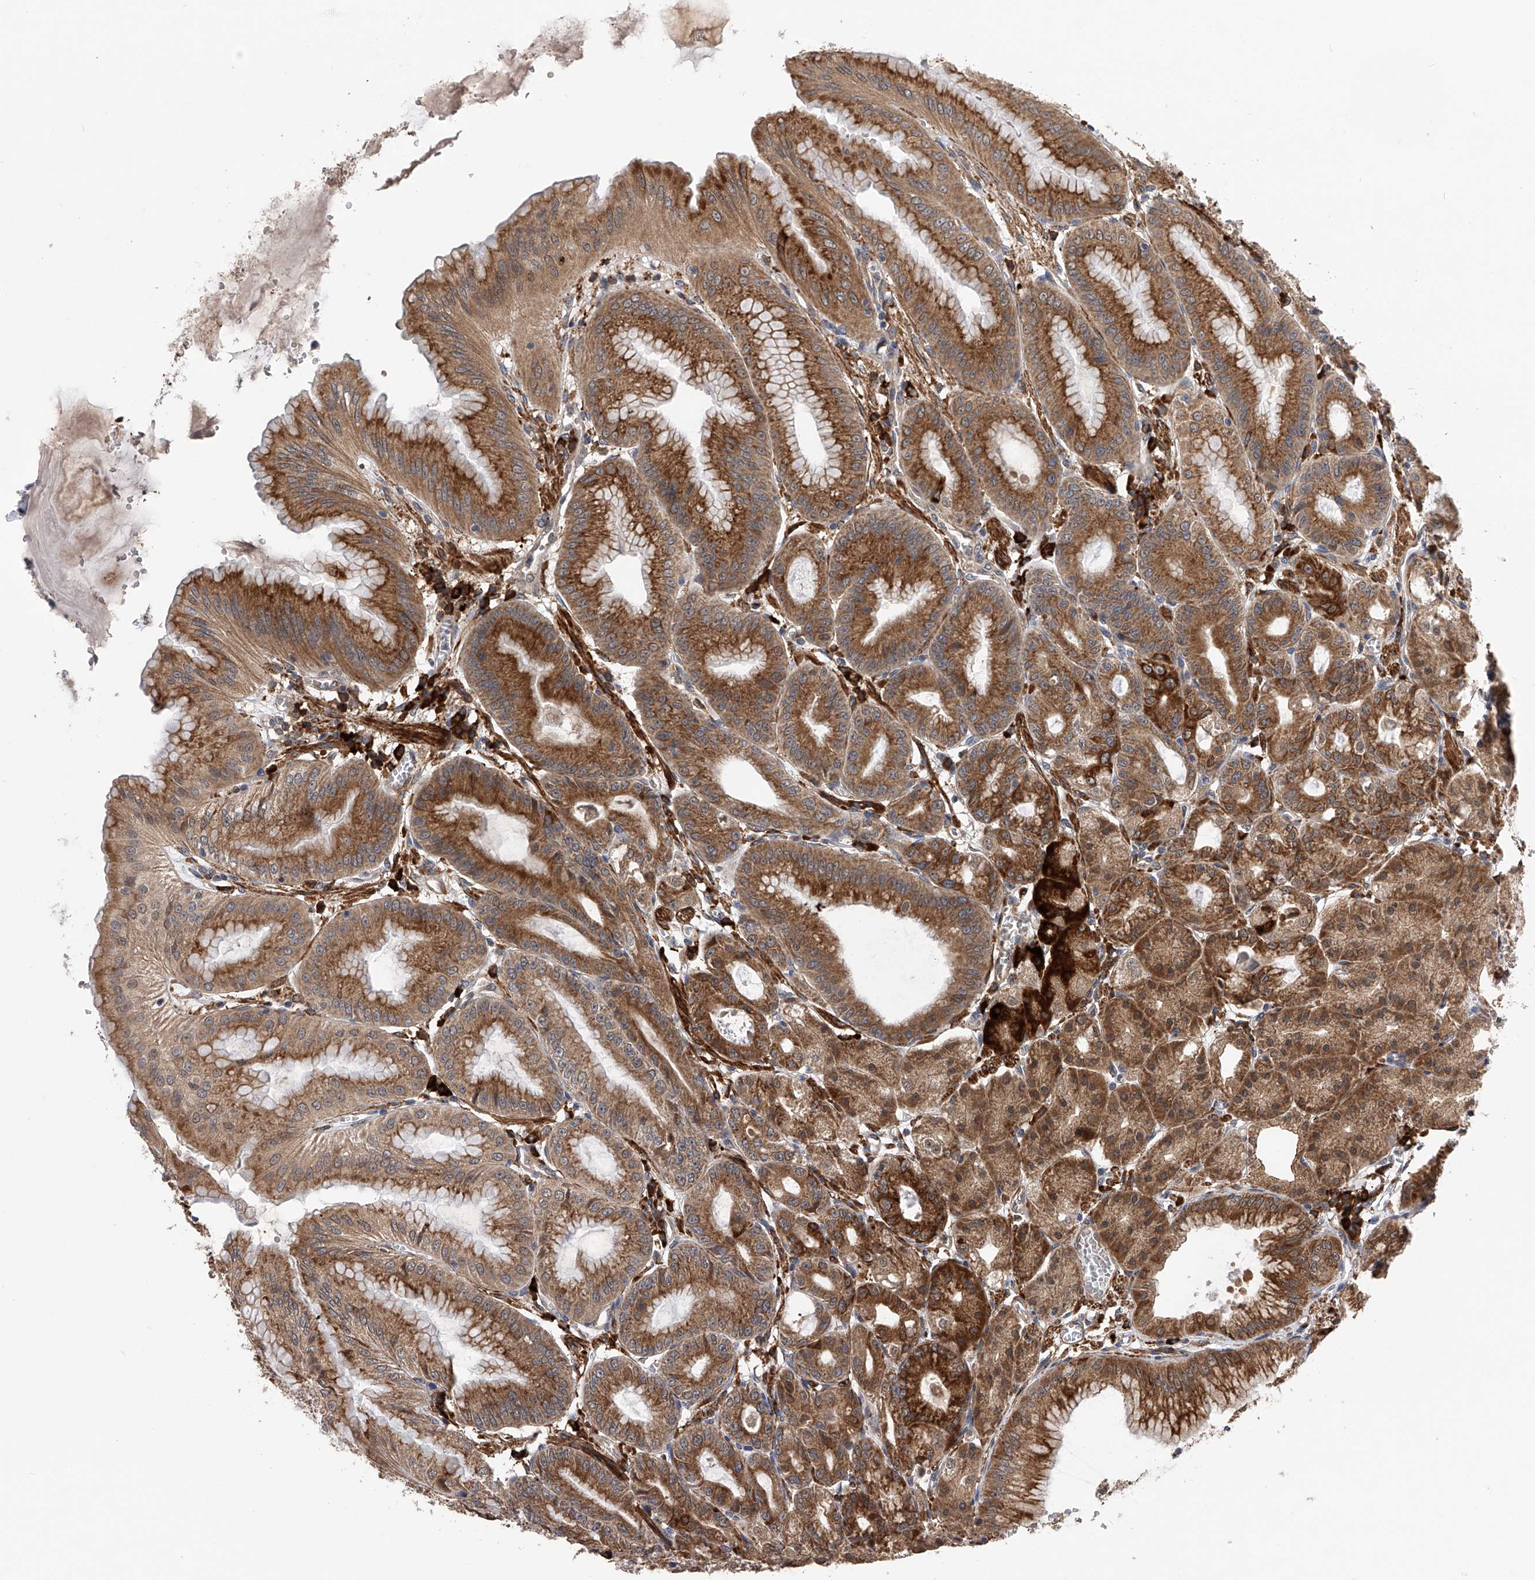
{"staining": {"intensity": "moderate", "quantity": ">75%", "location": "cytoplasmic/membranous"}, "tissue": "stomach", "cell_type": "Glandular cells", "image_type": "normal", "snomed": [{"axis": "morphology", "description": "Normal tissue, NOS"}, {"axis": "topography", "description": "Stomach, lower"}], "caption": "Protein analysis of normal stomach shows moderate cytoplasmic/membranous expression in approximately >75% of glandular cells.", "gene": "SPOCK1", "patient": {"sex": "male", "age": 71}}